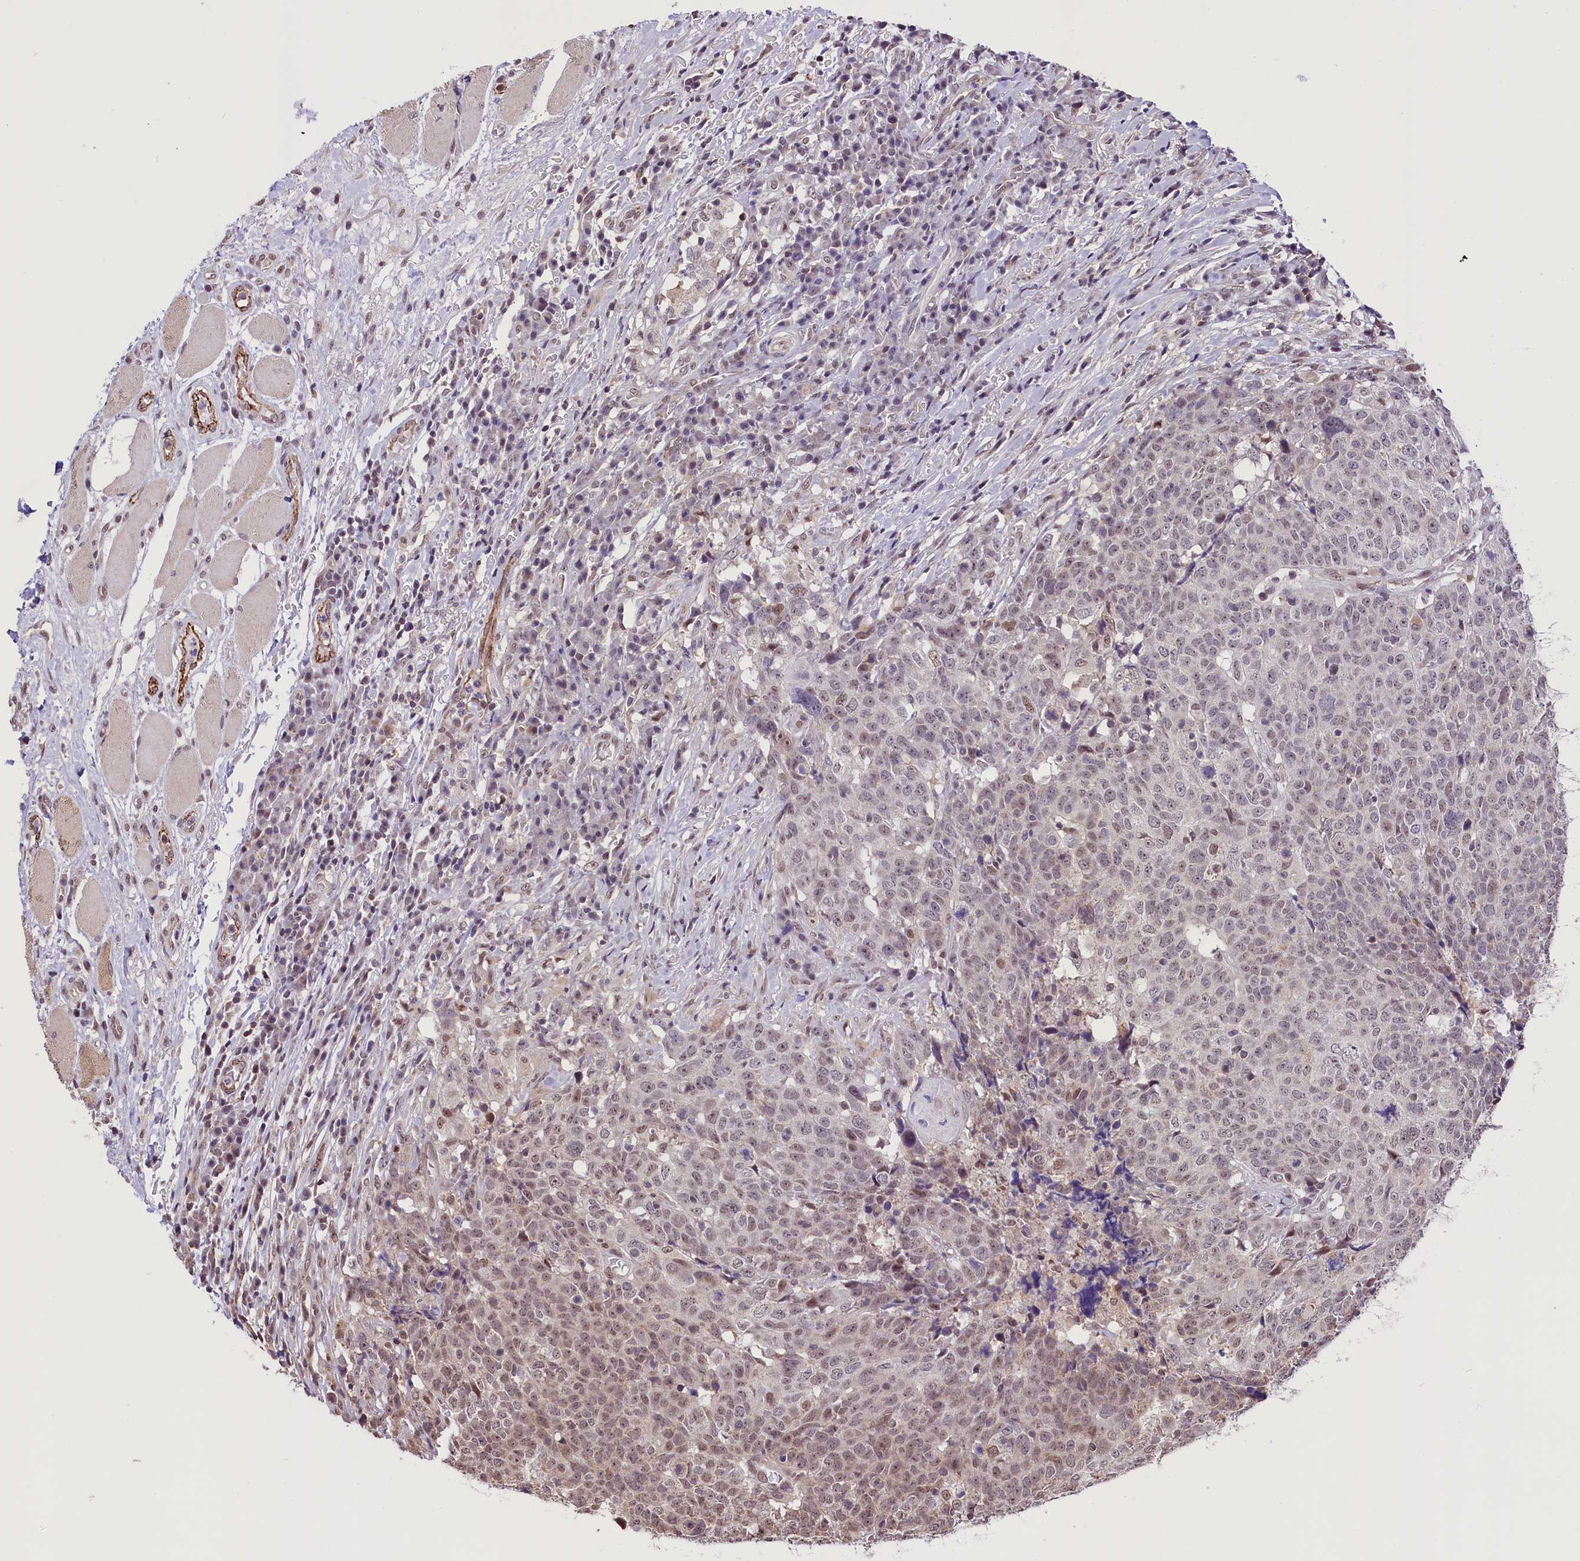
{"staining": {"intensity": "weak", "quantity": "25%-75%", "location": "nuclear"}, "tissue": "head and neck cancer", "cell_type": "Tumor cells", "image_type": "cancer", "snomed": [{"axis": "morphology", "description": "Squamous cell carcinoma, NOS"}, {"axis": "topography", "description": "Head-Neck"}], "caption": "Immunohistochemical staining of human squamous cell carcinoma (head and neck) demonstrates low levels of weak nuclear staining in approximately 25%-75% of tumor cells. The staining was performed using DAB to visualize the protein expression in brown, while the nuclei were stained in blue with hematoxylin (Magnification: 20x).", "gene": "MRPL54", "patient": {"sex": "male", "age": 66}}